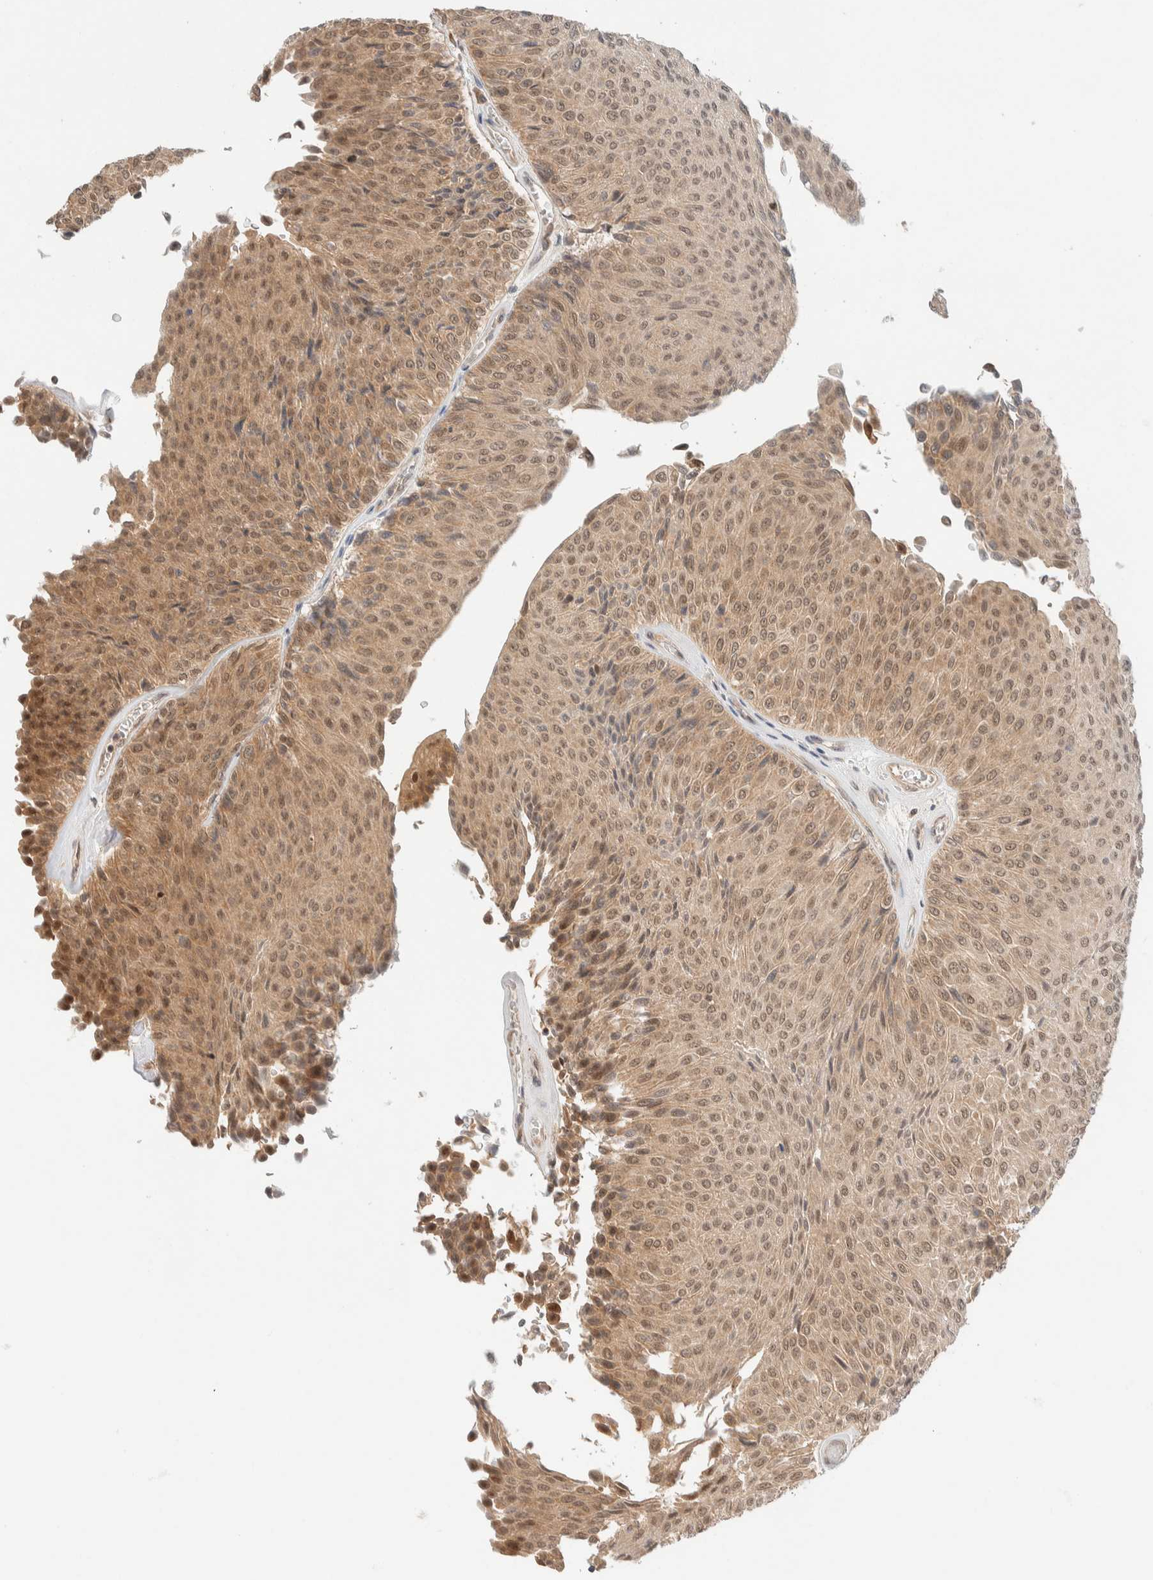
{"staining": {"intensity": "weak", "quantity": ">75%", "location": "cytoplasmic/membranous,nuclear"}, "tissue": "urothelial cancer", "cell_type": "Tumor cells", "image_type": "cancer", "snomed": [{"axis": "morphology", "description": "Urothelial carcinoma, Low grade"}, {"axis": "topography", "description": "Urinary bladder"}], "caption": "Protein analysis of low-grade urothelial carcinoma tissue reveals weak cytoplasmic/membranous and nuclear positivity in approximately >75% of tumor cells.", "gene": "C8orf76", "patient": {"sex": "male", "age": 78}}